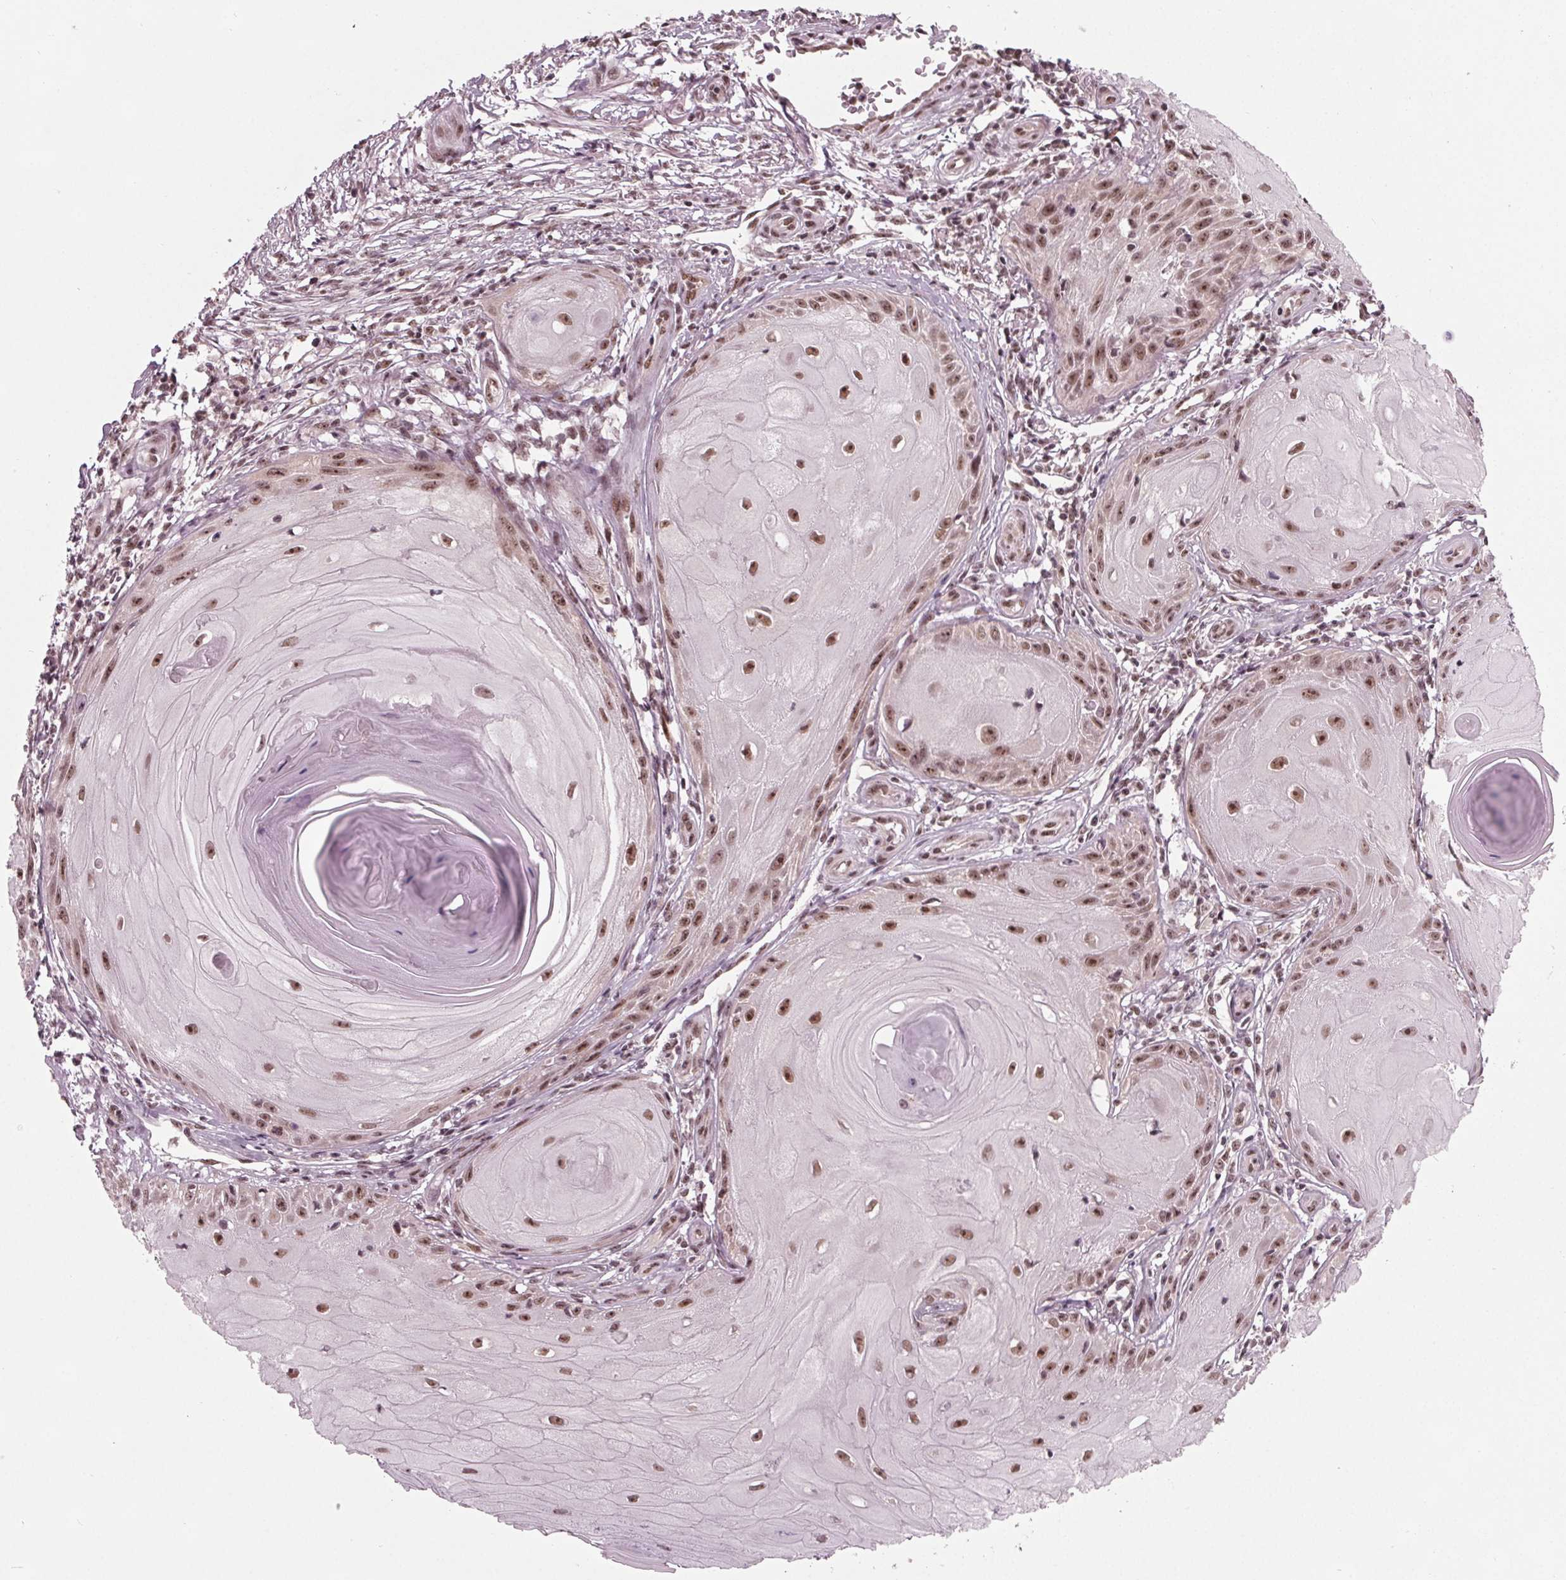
{"staining": {"intensity": "moderate", "quantity": ">75%", "location": "nuclear"}, "tissue": "skin cancer", "cell_type": "Tumor cells", "image_type": "cancer", "snomed": [{"axis": "morphology", "description": "Squamous cell carcinoma, NOS"}, {"axis": "topography", "description": "Skin"}], "caption": "IHC micrograph of neoplastic tissue: skin squamous cell carcinoma stained using IHC displays medium levels of moderate protein expression localized specifically in the nuclear of tumor cells, appearing as a nuclear brown color.", "gene": "DDX41", "patient": {"sex": "female", "age": 77}}